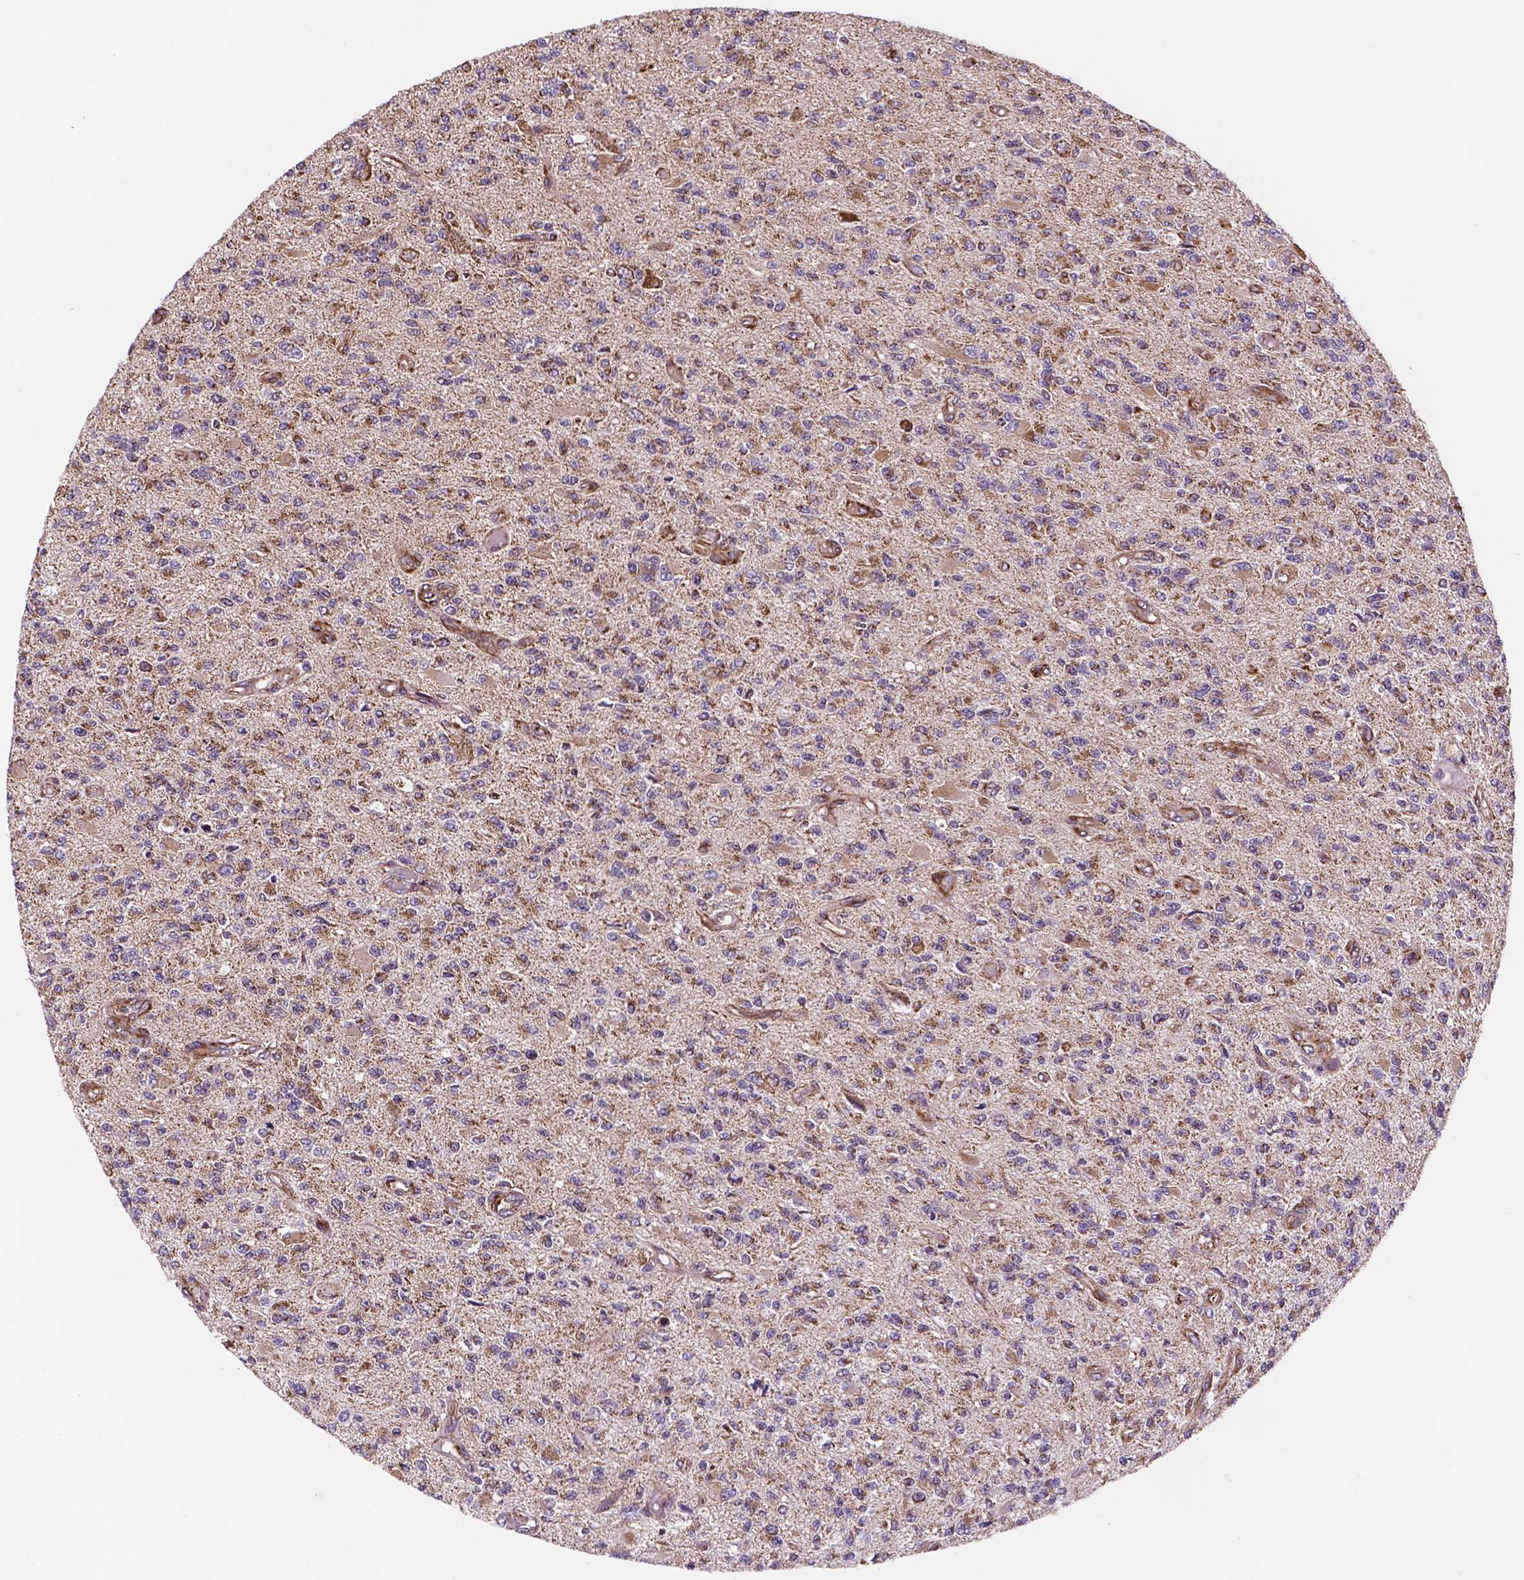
{"staining": {"intensity": "moderate", "quantity": "25%-75%", "location": "cytoplasmic/membranous"}, "tissue": "glioma", "cell_type": "Tumor cells", "image_type": "cancer", "snomed": [{"axis": "morphology", "description": "Glioma, malignant, High grade"}, {"axis": "topography", "description": "Brain"}], "caption": "The histopathology image demonstrates staining of glioma, revealing moderate cytoplasmic/membranous protein expression (brown color) within tumor cells.", "gene": "GEMIN4", "patient": {"sex": "female", "age": 63}}